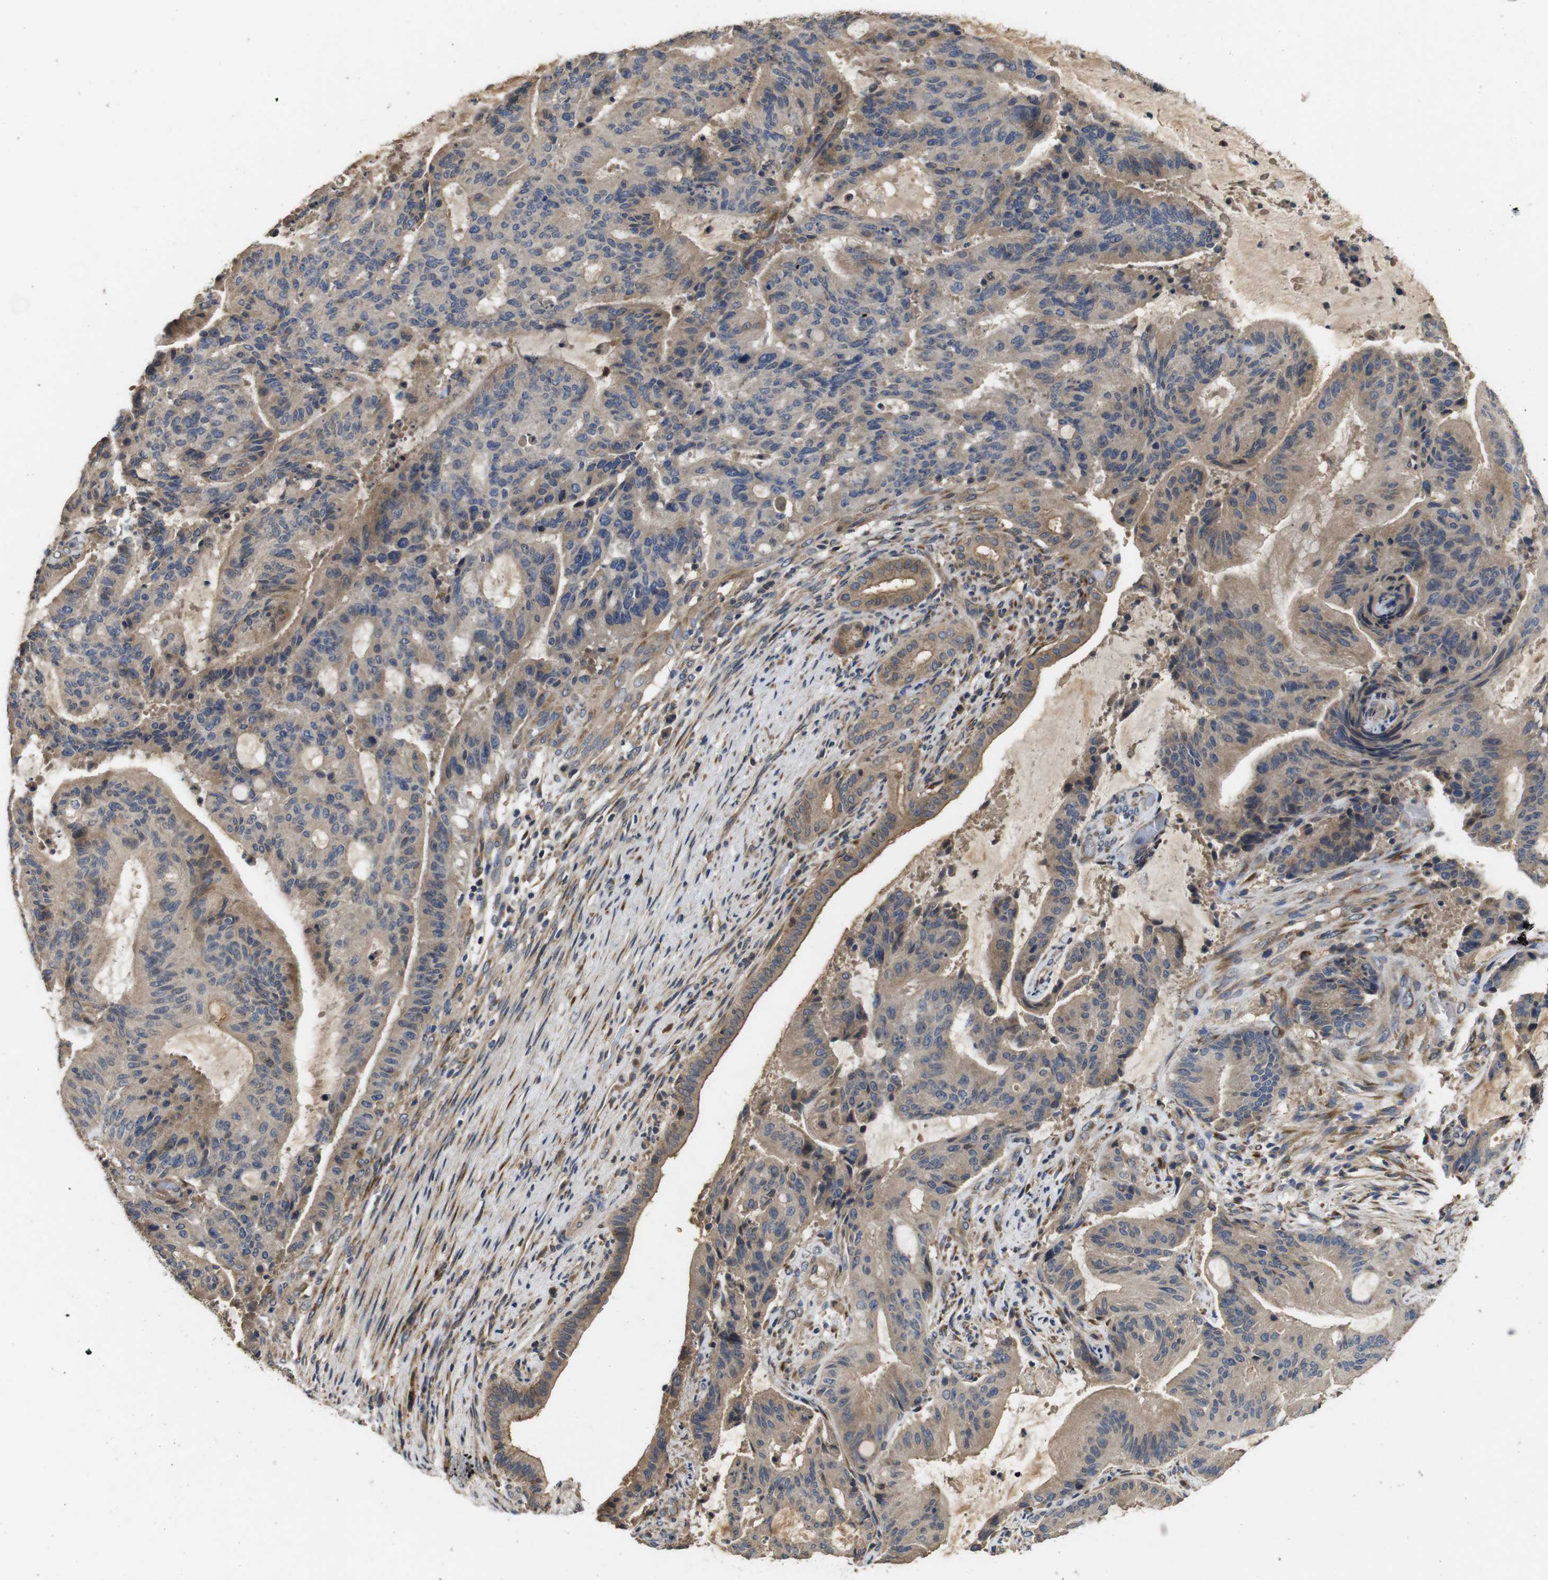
{"staining": {"intensity": "weak", "quantity": ">75%", "location": "cytoplasmic/membranous"}, "tissue": "liver cancer", "cell_type": "Tumor cells", "image_type": "cancer", "snomed": [{"axis": "morphology", "description": "Cholangiocarcinoma"}, {"axis": "topography", "description": "Liver"}], "caption": "Weak cytoplasmic/membranous expression is identified in about >75% of tumor cells in liver cancer (cholangiocarcinoma).", "gene": "ARHGAP24", "patient": {"sex": "female", "age": 73}}